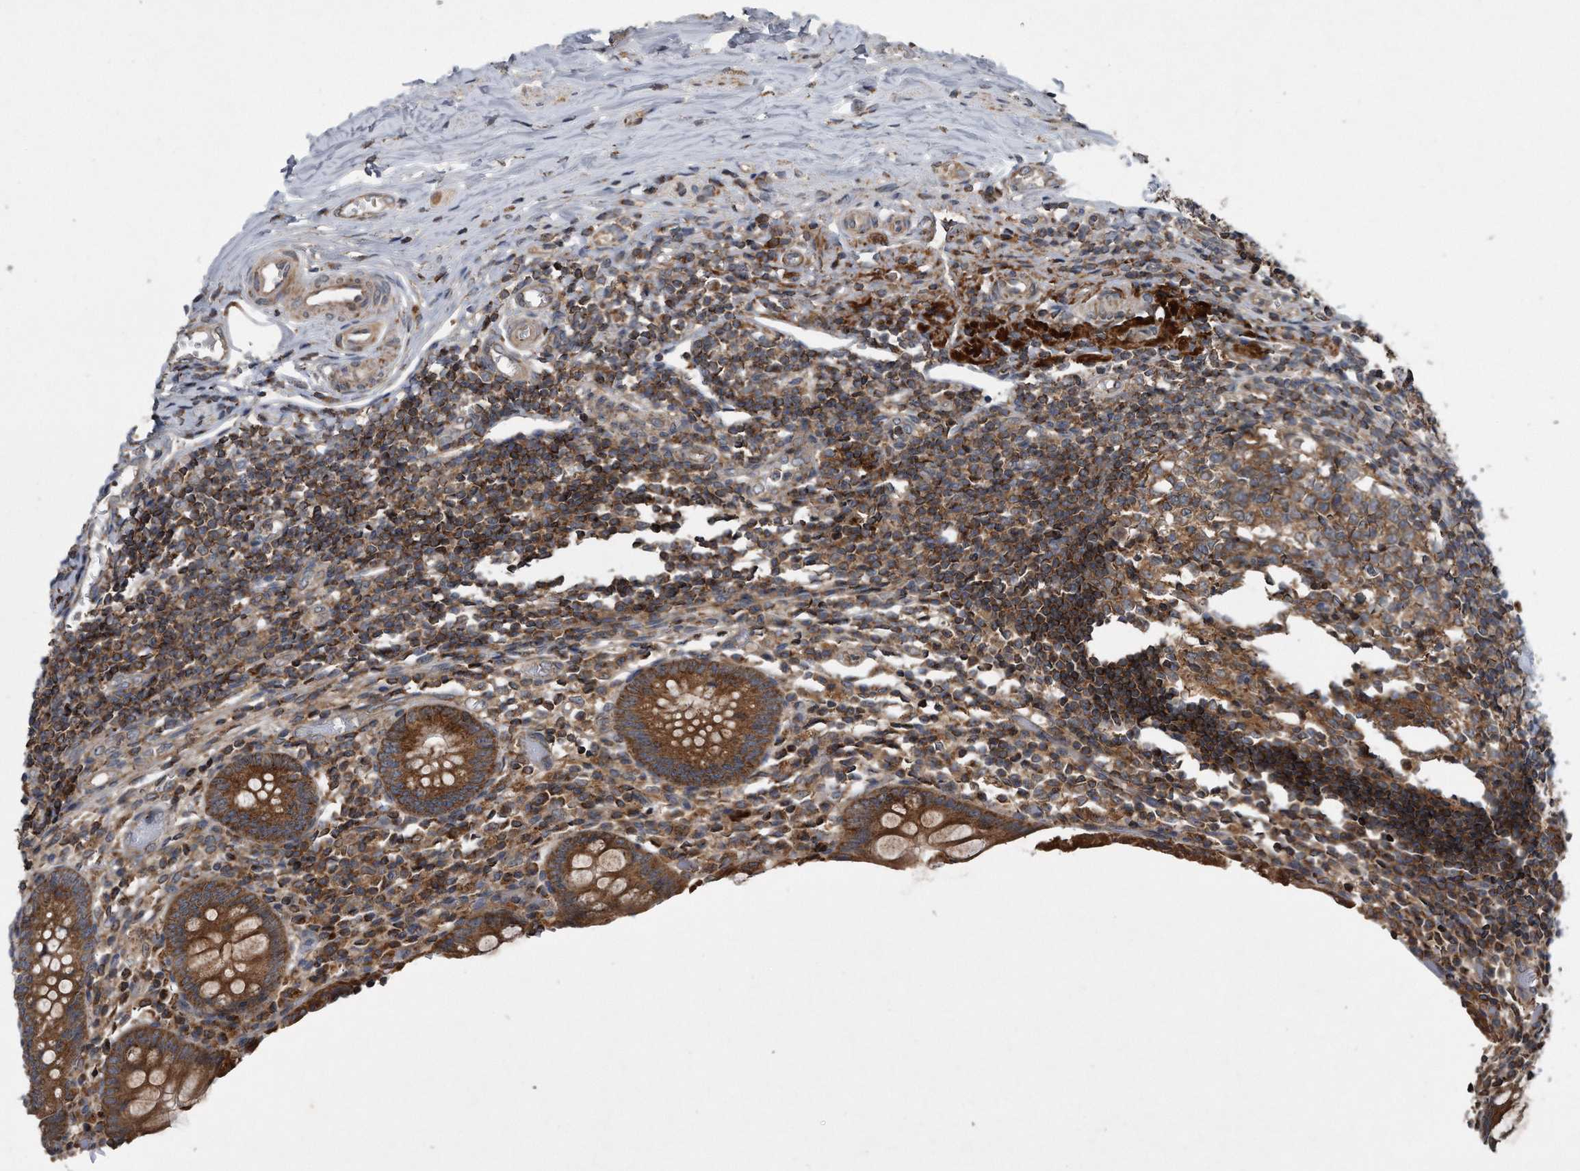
{"staining": {"intensity": "strong", "quantity": ">75%", "location": "cytoplasmic/membranous"}, "tissue": "appendix", "cell_type": "Glandular cells", "image_type": "normal", "snomed": [{"axis": "morphology", "description": "Normal tissue, NOS"}, {"axis": "topography", "description": "Appendix"}], "caption": "Unremarkable appendix shows strong cytoplasmic/membranous positivity in approximately >75% of glandular cells, visualized by immunohistochemistry.", "gene": "ALPK2", "patient": {"sex": "female", "age": 17}}